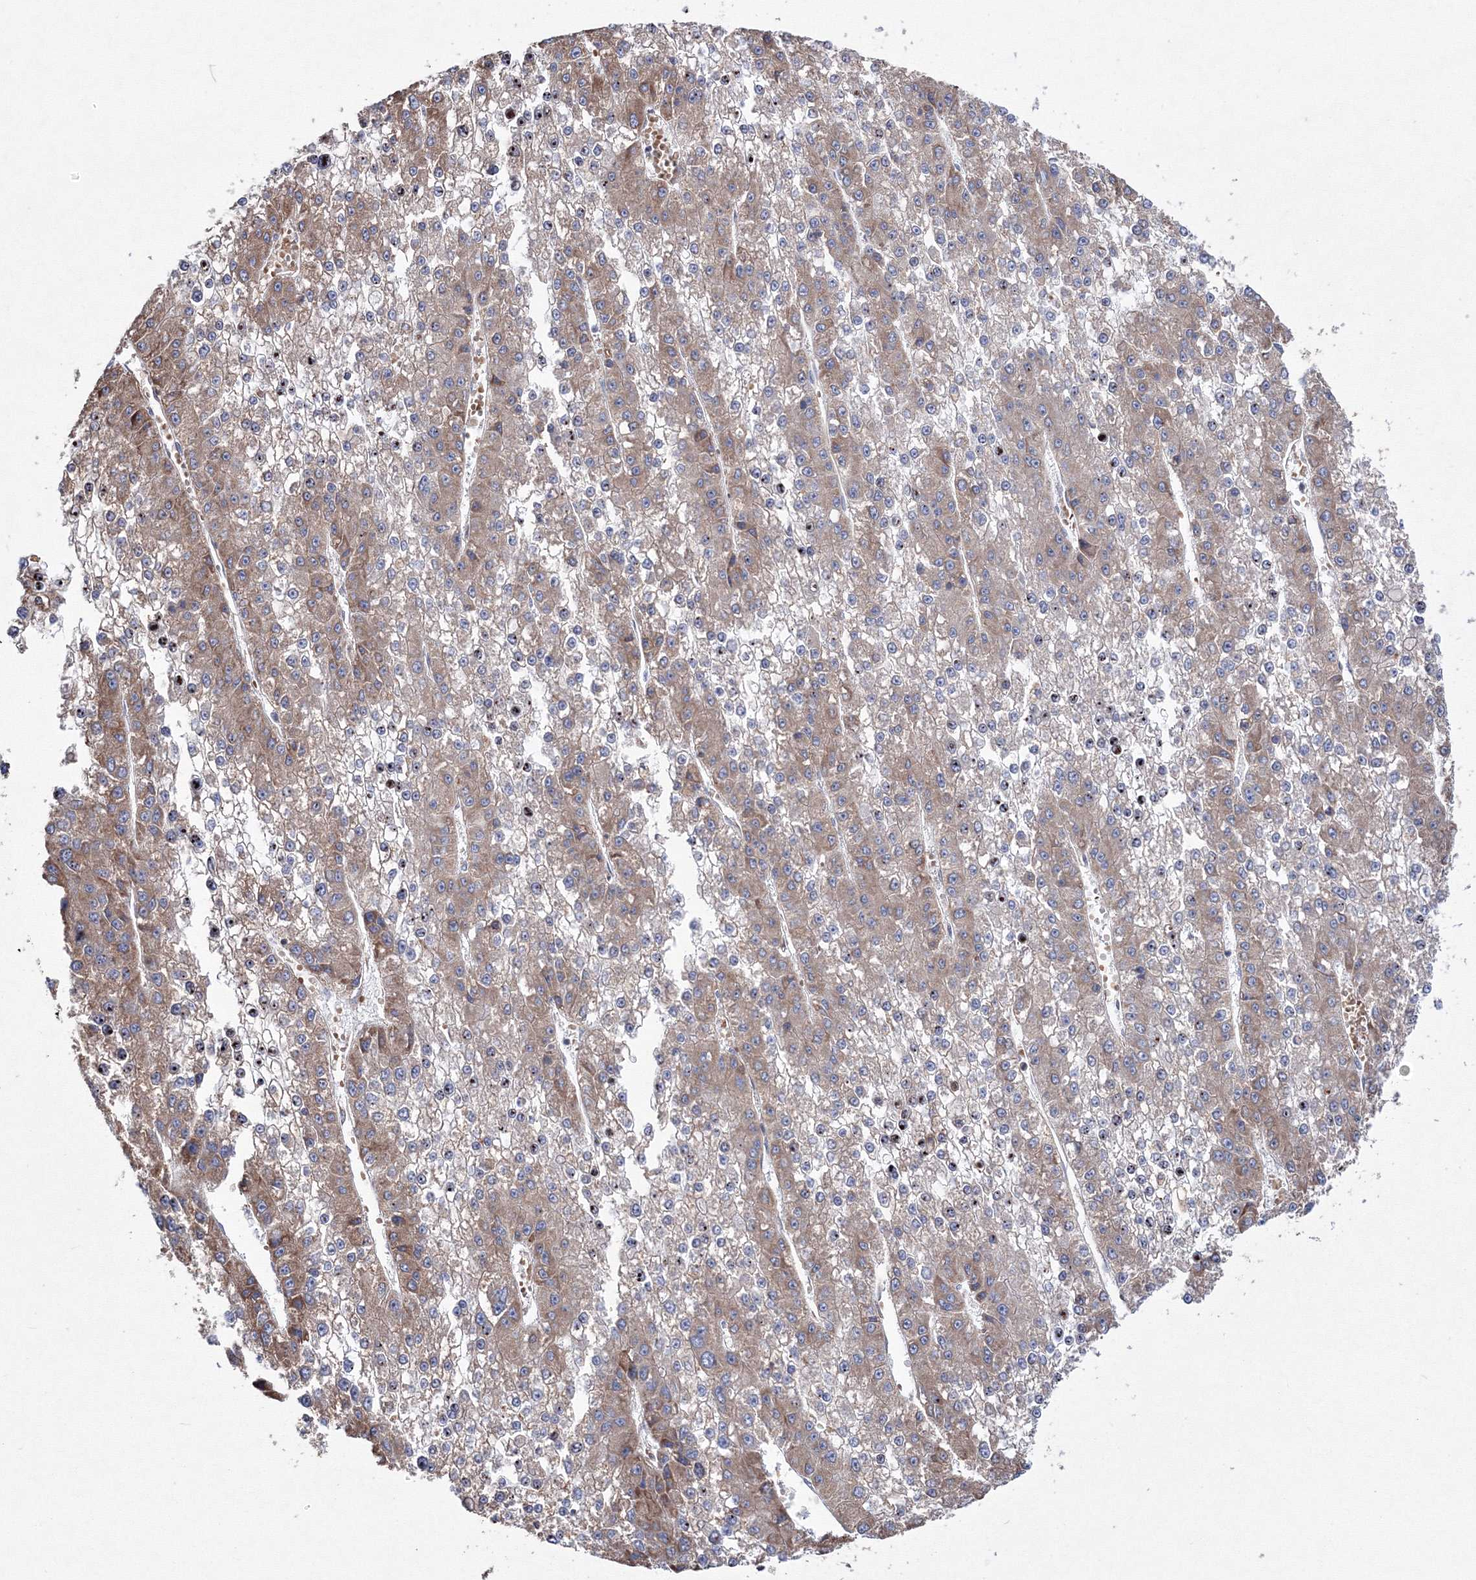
{"staining": {"intensity": "moderate", "quantity": ">75%", "location": "cytoplasmic/membranous"}, "tissue": "liver cancer", "cell_type": "Tumor cells", "image_type": "cancer", "snomed": [{"axis": "morphology", "description": "Carcinoma, Hepatocellular, NOS"}, {"axis": "topography", "description": "Liver"}], "caption": "This is a histology image of immunohistochemistry (IHC) staining of liver hepatocellular carcinoma, which shows moderate expression in the cytoplasmic/membranous of tumor cells.", "gene": "VPS8", "patient": {"sex": "female", "age": 73}}